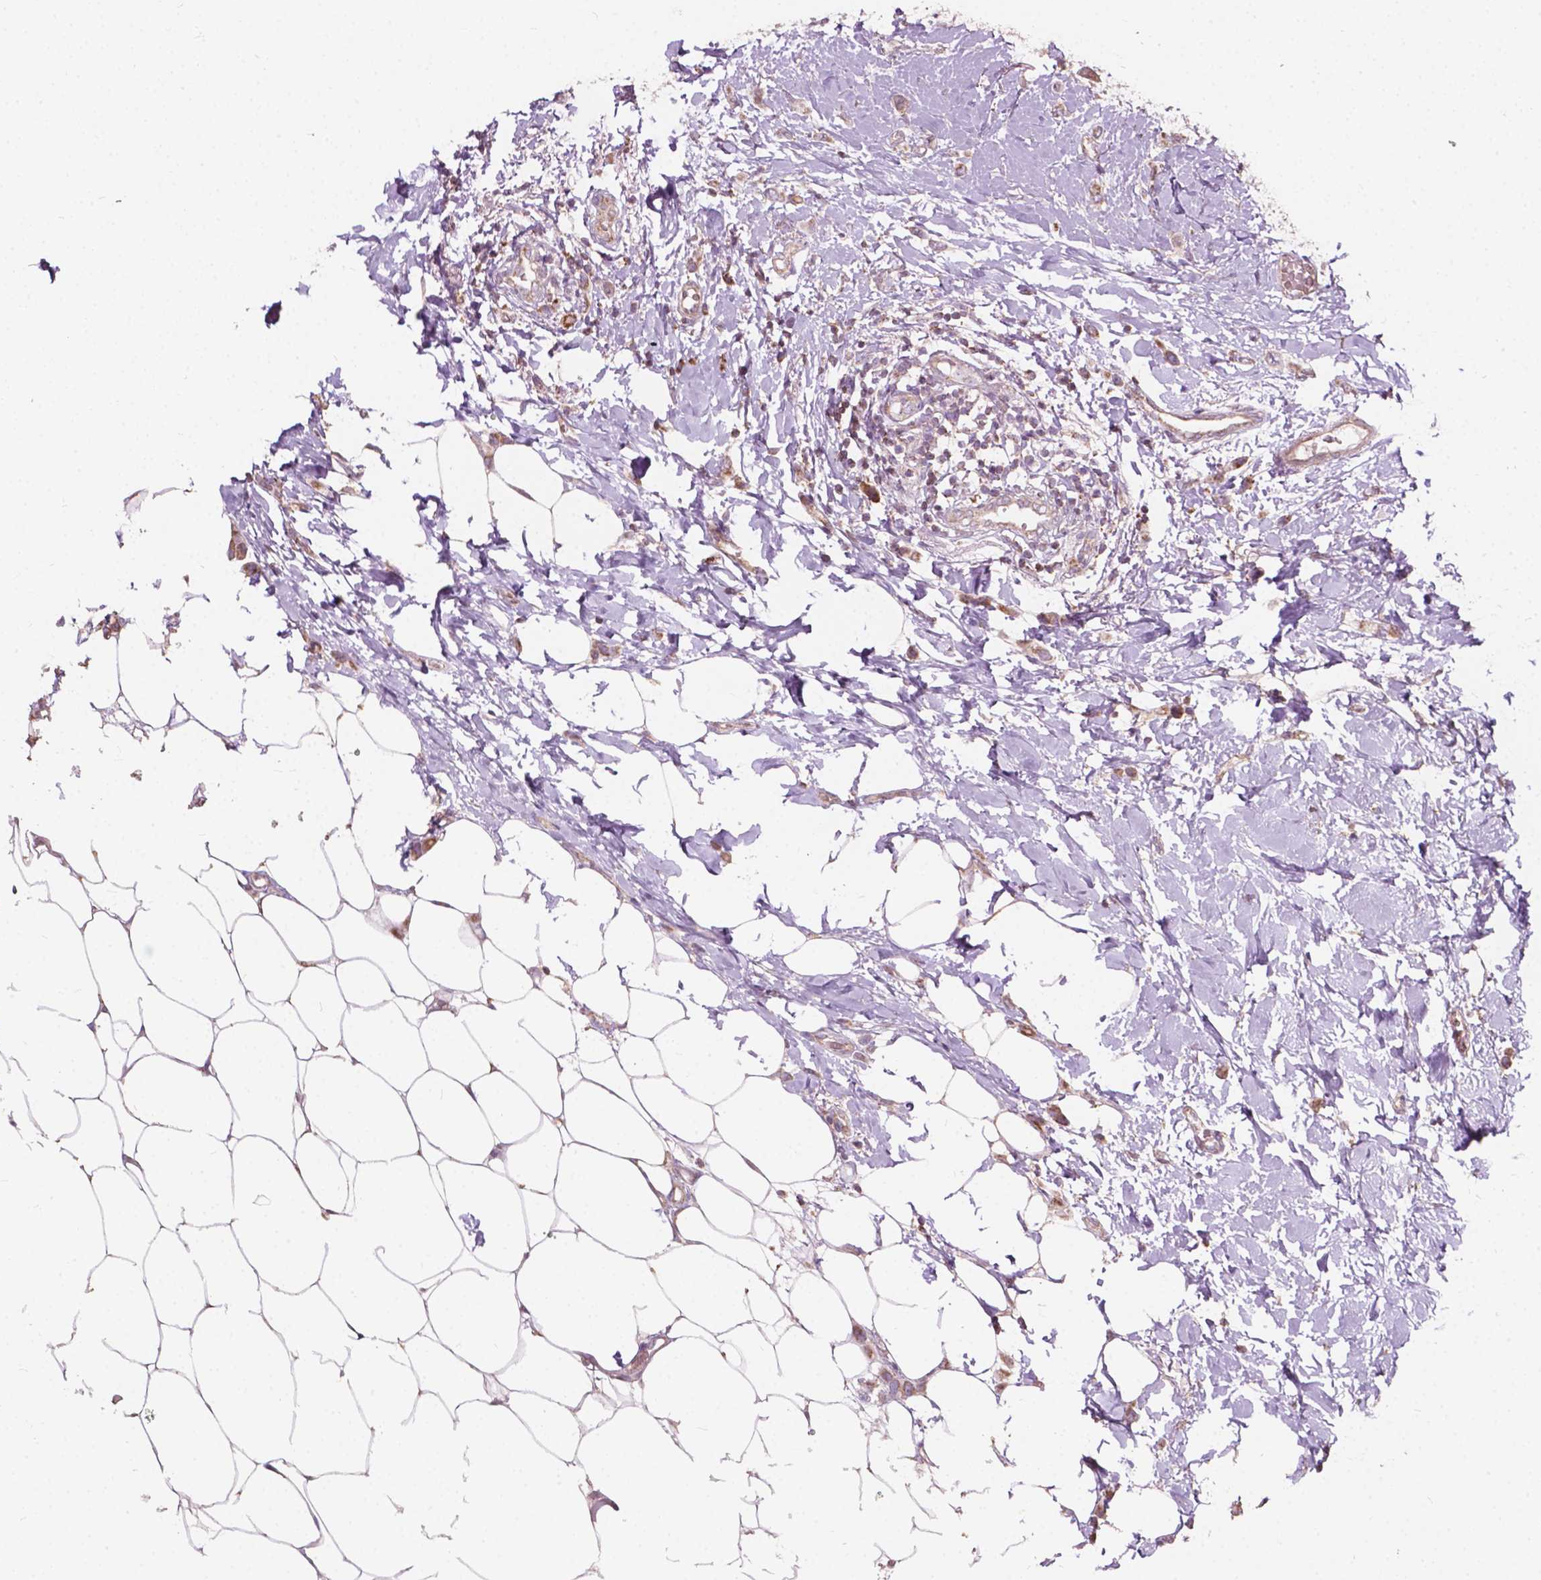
{"staining": {"intensity": "moderate", "quantity": ">75%", "location": "cytoplasmic/membranous"}, "tissue": "breast cancer", "cell_type": "Tumor cells", "image_type": "cancer", "snomed": [{"axis": "morphology", "description": "Lobular carcinoma"}, {"axis": "topography", "description": "Breast"}], "caption": "An immunohistochemistry image of neoplastic tissue is shown. Protein staining in brown highlights moderate cytoplasmic/membranous positivity in breast cancer within tumor cells. The protein of interest is shown in brown color, while the nuclei are stained blue.", "gene": "NDUFA10", "patient": {"sex": "female", "age": 66}}